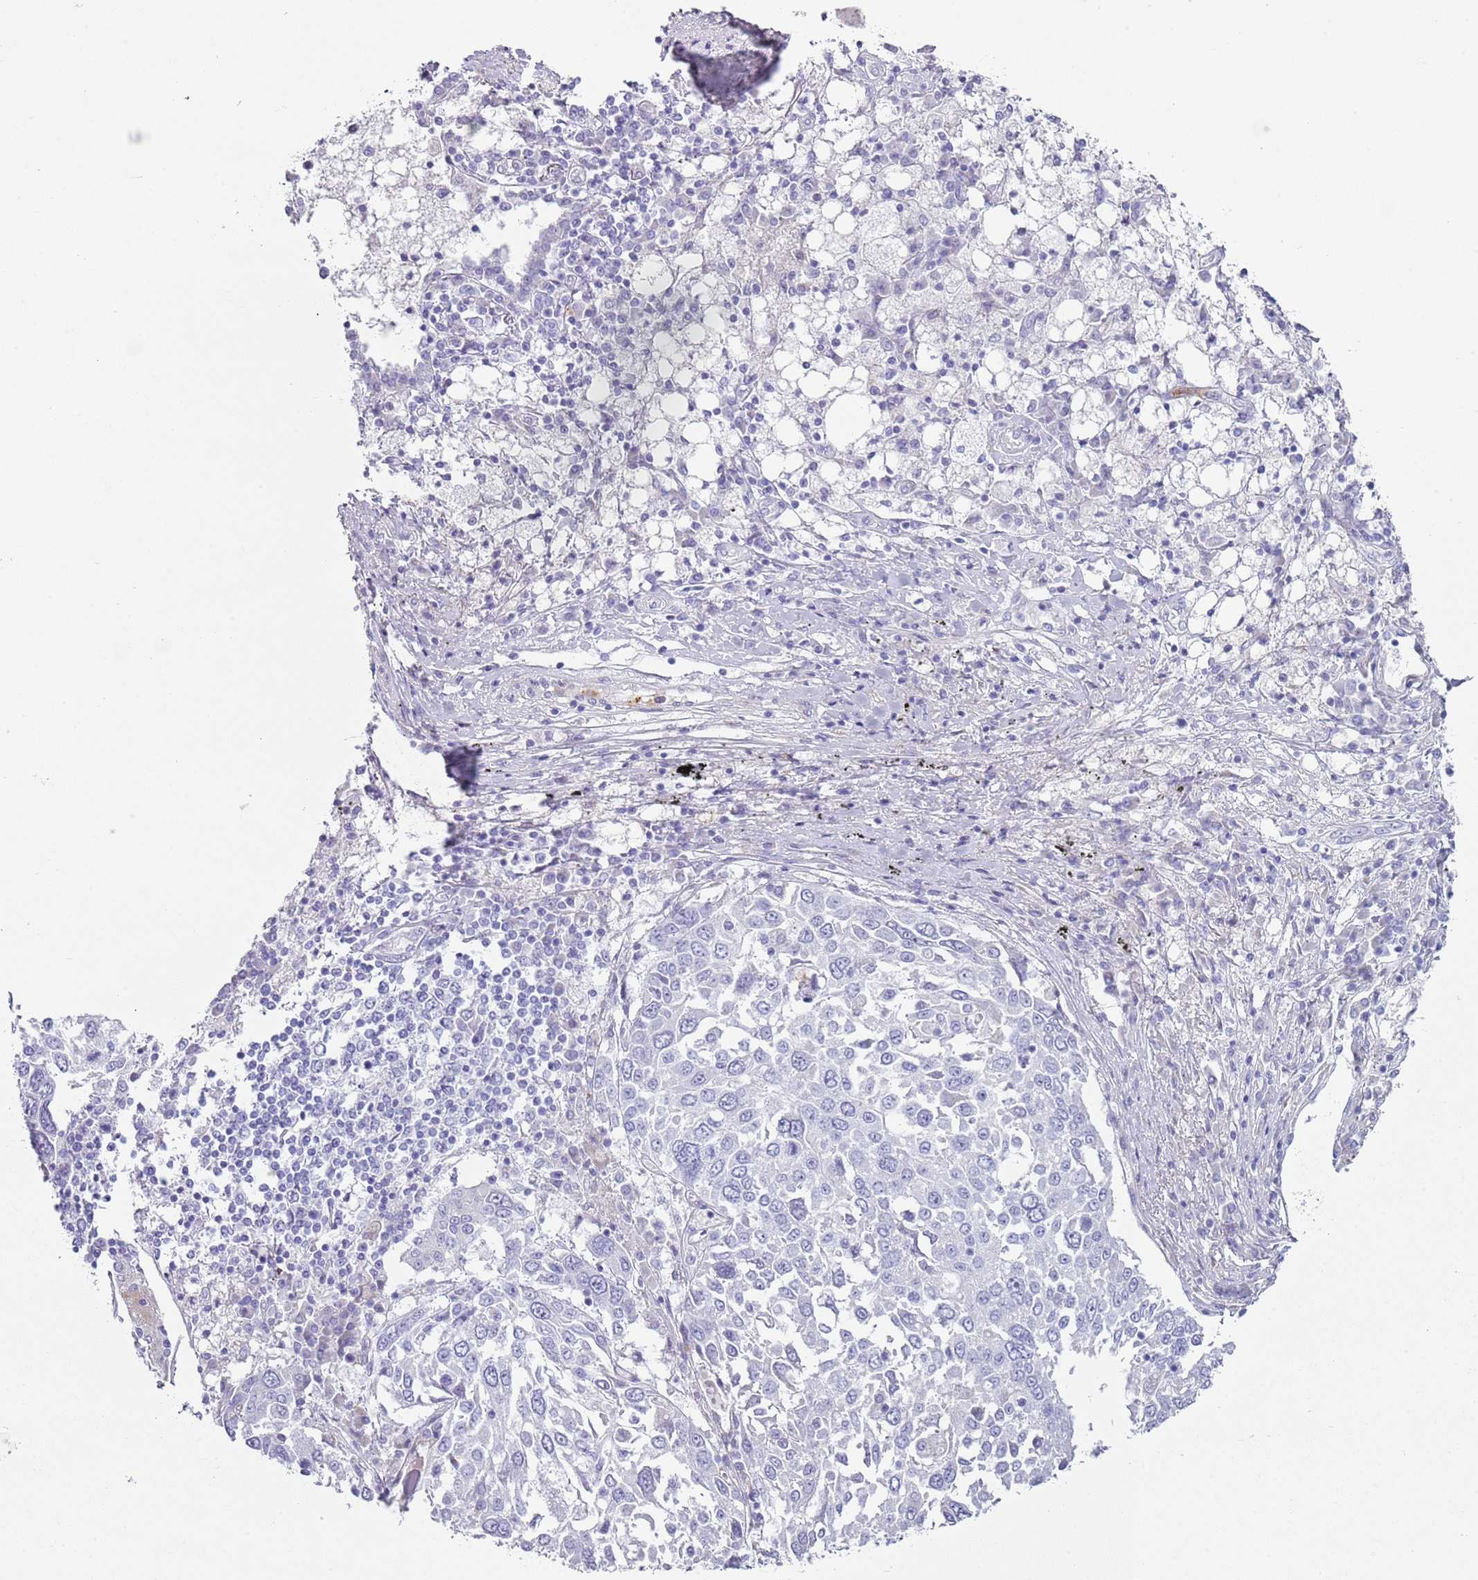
{"staining": {"intensity": "negative", "quantity": "none", "location": "none"}, "tissue": "lung cancer", "cell_type": "Tumor cells", "image_type": "cancer", "snomed": [{"axis": "morphology", "description": "Squamous cell carcinoma, NOS"}, {"axis": "topography", "description": "Lung"}], "caption": "IHC of human squamous cell carcinoma (lung) exhibits no staining in tumor cells.", "gene": "CD177", "patient": {"sex": "male", "age": 65}}